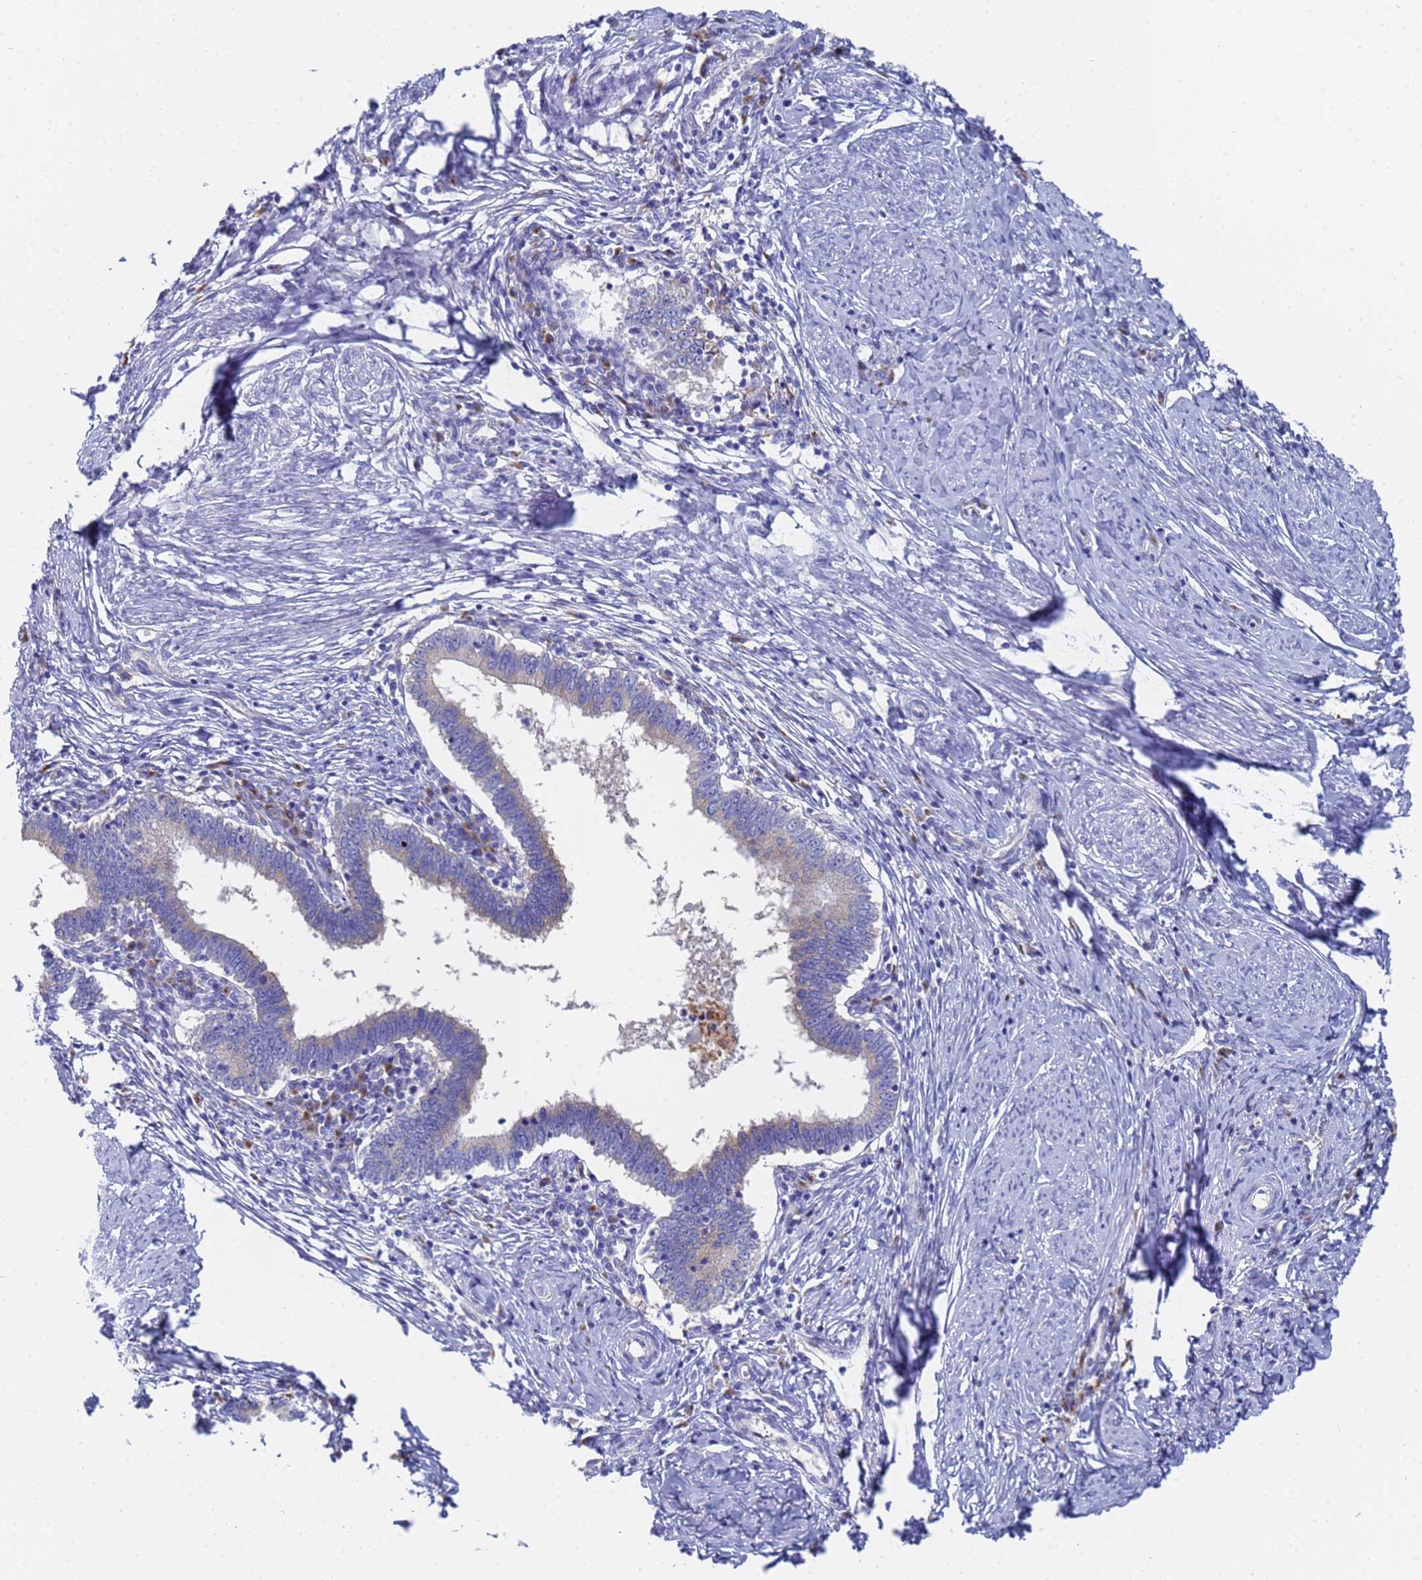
{"staining": {"intensity": "weak", "quantity": "25%-75%", "location": "cytoplasmic/membranous"}, "tissue": "cervical cancer", "cell_type": "Tumor cells", "image_type": "cancer", "snomed": [{"axis": "morphology", "description": "Adenocarcinoma, NOS"}, {"axis": "topography", "description": "Cervix"}], "caption": "Cervical adenocarcinoma stained for a protein displays weak cytoplasmic/membranous positivity in tumor cells. Nuclei are stained in blue.", "gene": "TM4SF4", "patient": {"sex": "female", "age": 36}}